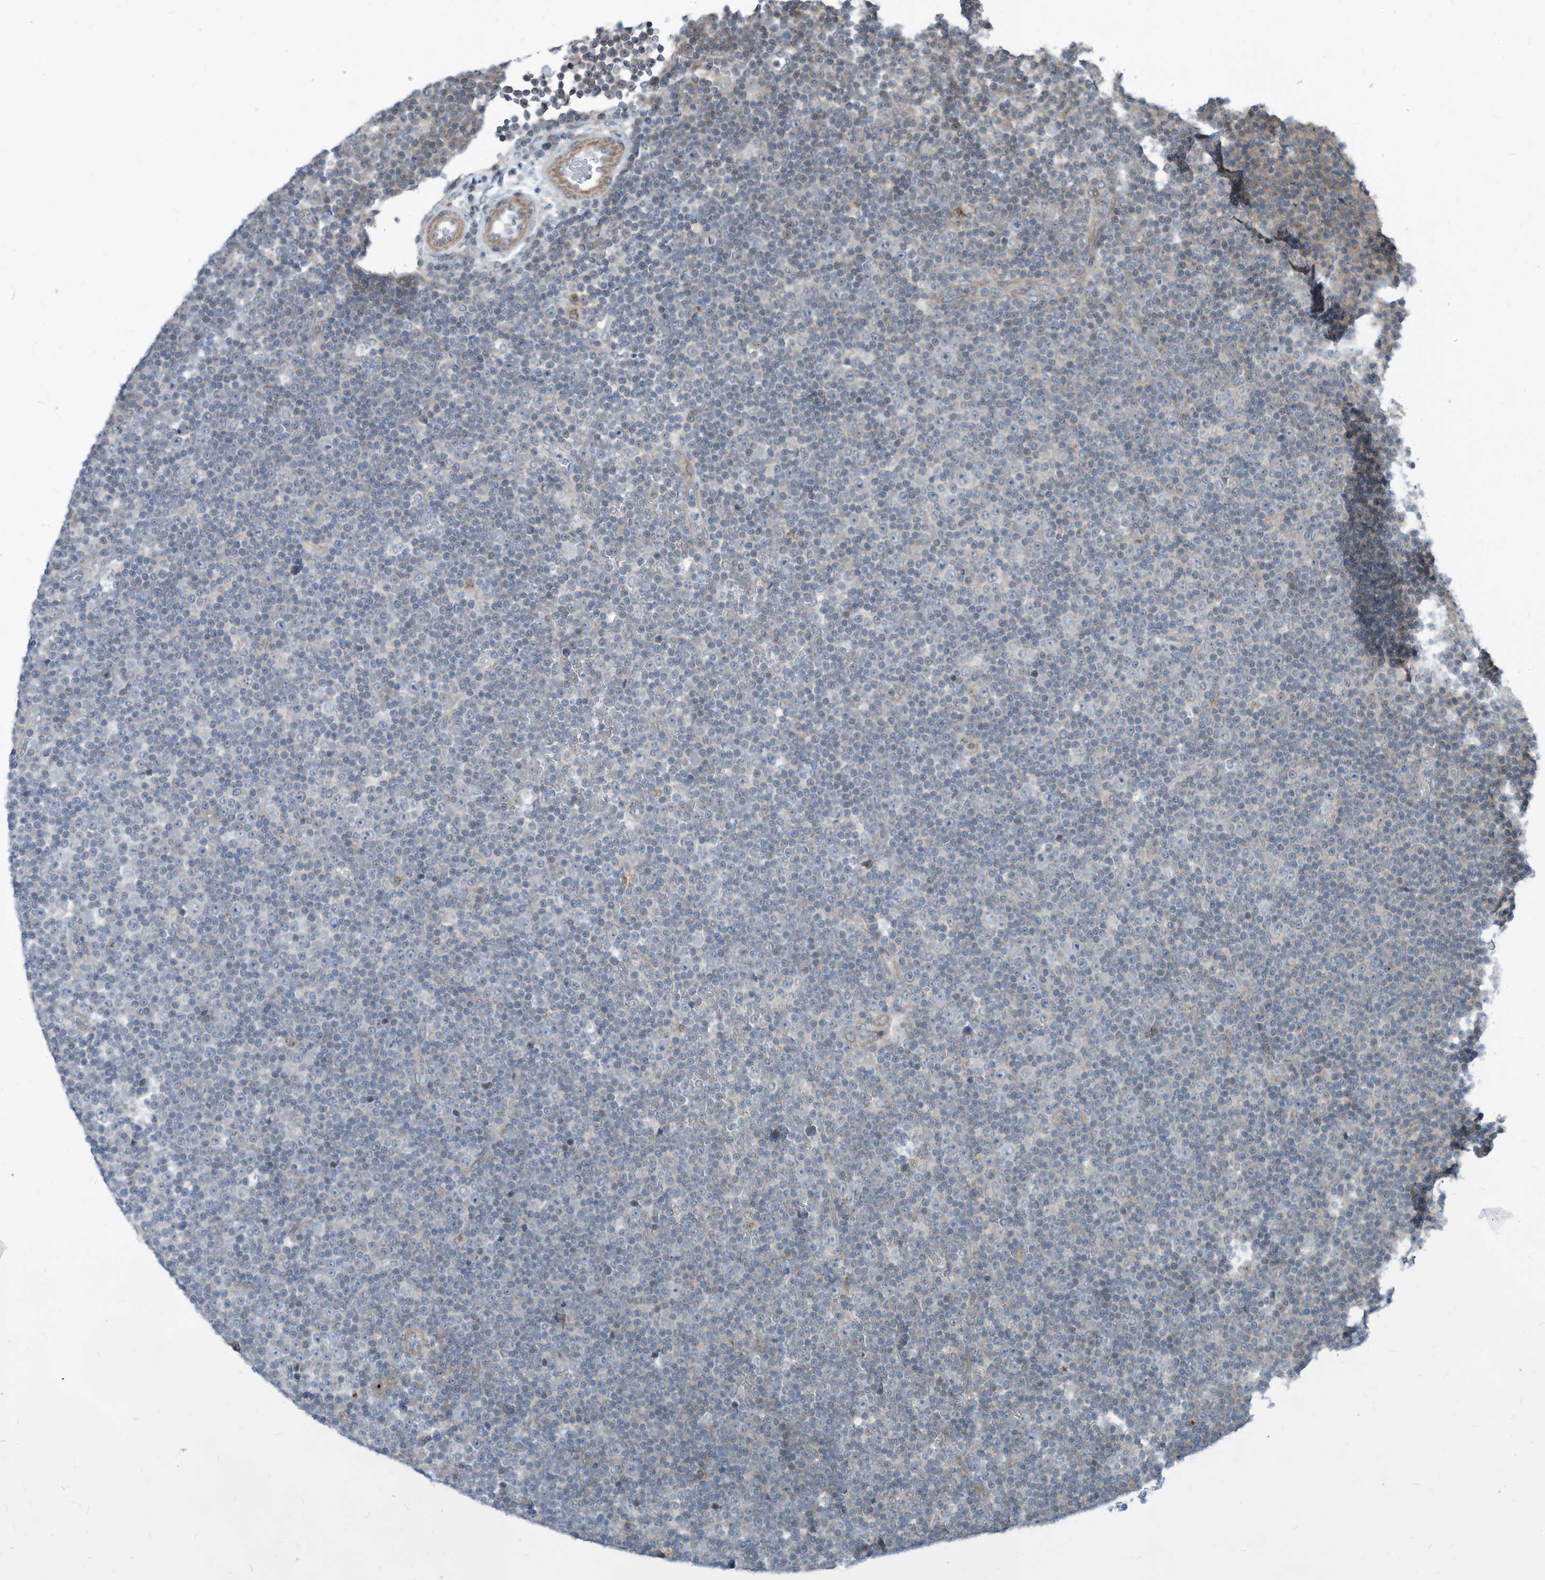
{"staining": {"intensity": "negative", "quantity": "none", "location": "none"}, "tissue": "lymphoma", "cell_type": "Tumor cells", "image_type": "cancer", "snomed": [{"axis": "morphology", "description": "Malignant lymphoma, non-Hodgkin's type, Low grade"}, {"axis": "topography", "description": "Lymph node"}], "caption": "This micrograph is of malignant lymphoma, non-Hodgkin's type (low-grade) stained with immunohistochemistry (IHC) to label a protein in brown with the nuclei are counter-stained blue. There is no staining in tumor cells.", "gene": "GPATCH3", "patient": {"sex": "female", "age": 67}}